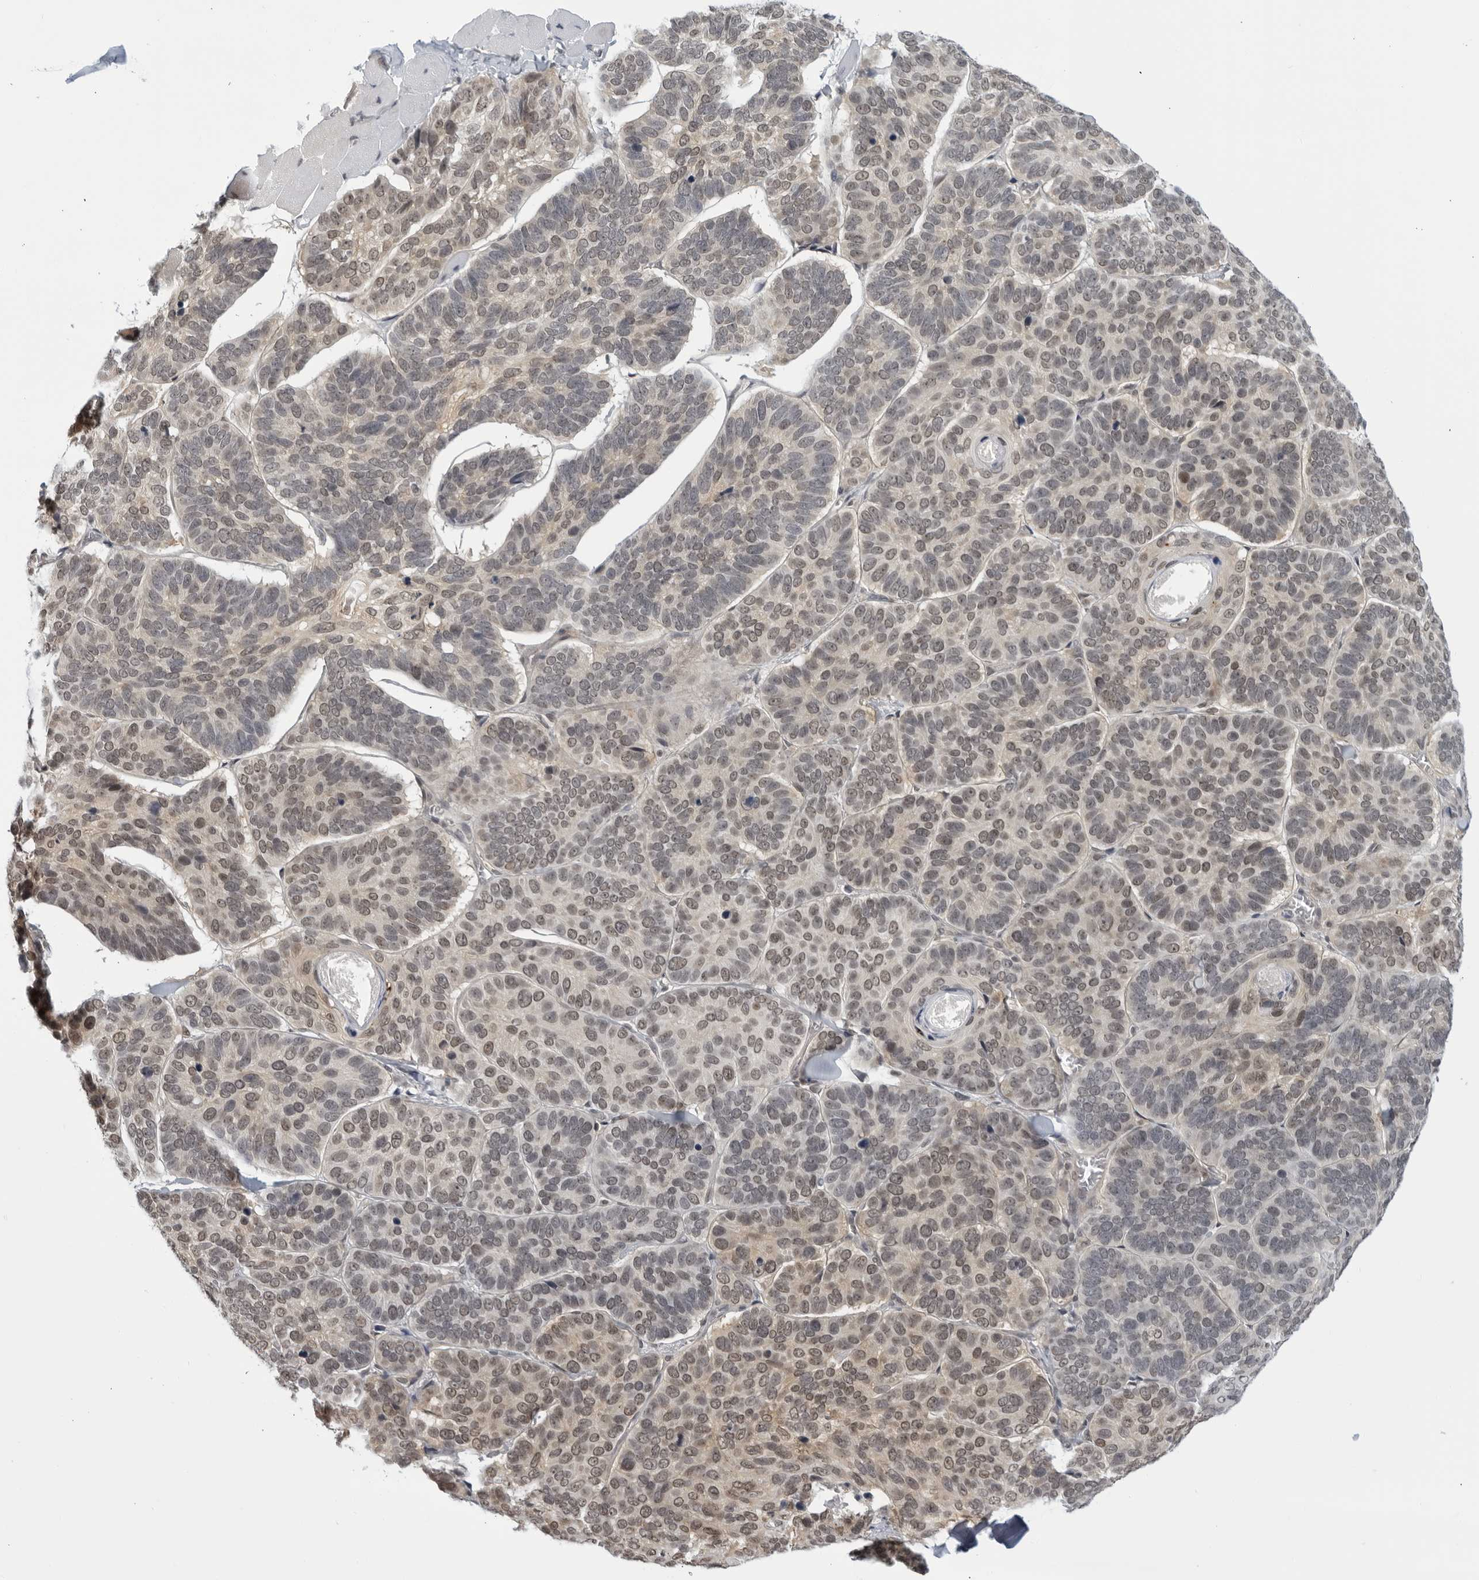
{"staining": {"intensity": "moderate", "quantity": "<25%", "location": "nuclear"}, "tissue": "skin cancer", "cell_type": "Tumor cells", "image_type": "cancer", "snomed": [{"axis": "morphology", "description": "Basal cell carcinoma"}, {"axis": "topography", "description": "Skin"}], "caption": "A histopathology image of skin basal cell carcinoma stained for a protein displays moderate nuclear brown staining in tumor cells.", "gene": "CC2D1B", "patient": {"sex": "male", "age": 62}}